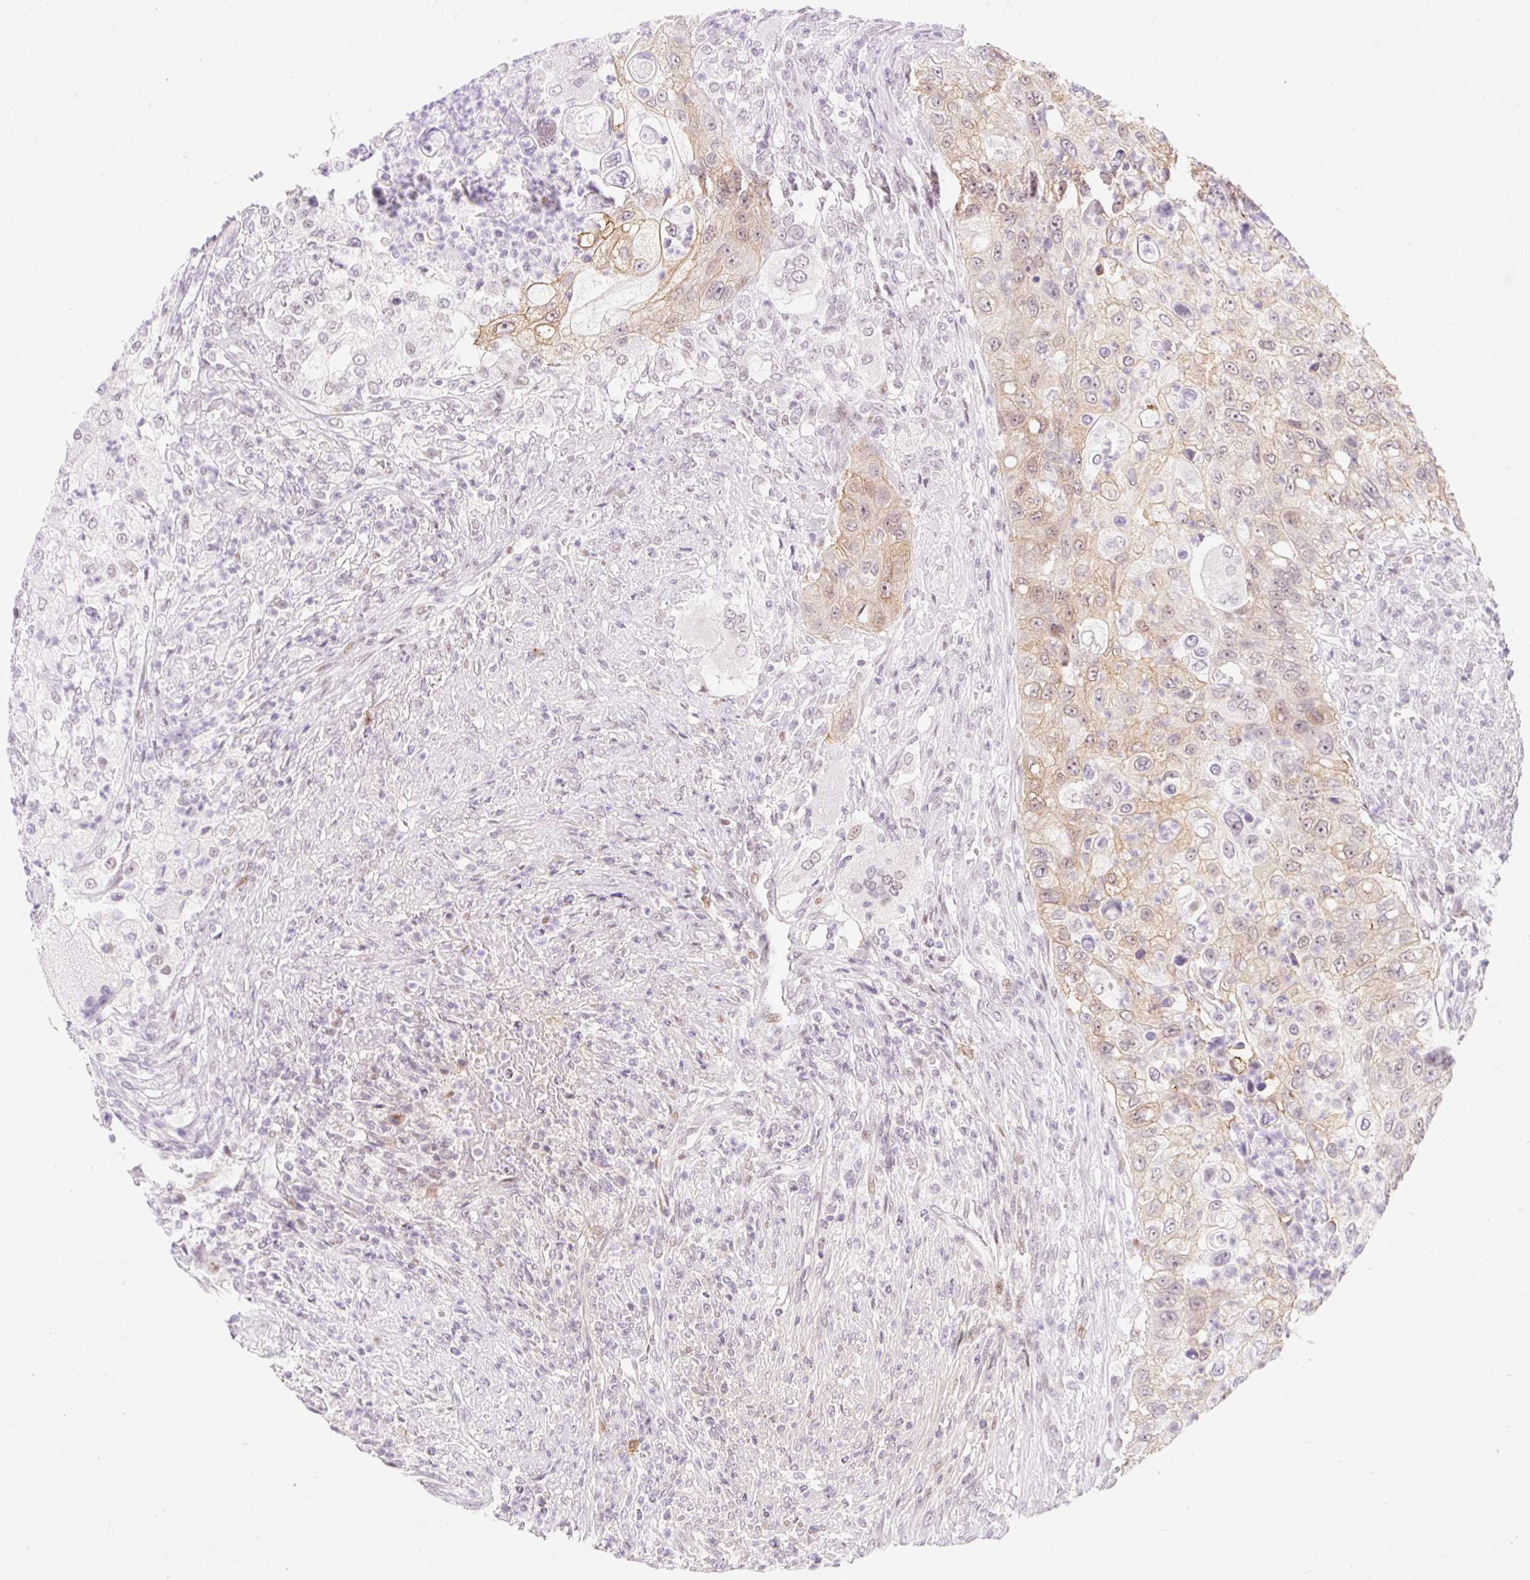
{"staining": {"intensity": "weak", "quantity": "25%-75%", "location": "cytoplasmic/membranous,nuclear"}, "tissue": "urothelial cancer", "cell_type": "Tumor cells", "image_type": "cancer", "snomed": [{"axis": "morphology", "description": "Urothelial carcinoma, High grade"}, {"axis": "topography", "description": "Urinary bladder"}], "caption": "A brown stain shows weak cytoplasmic/membranous and nuclear expression of a protein in urothelial cancer tumor cells.", "gene": "H2BW1", "patient": {"sex": "female", "age": 60}}